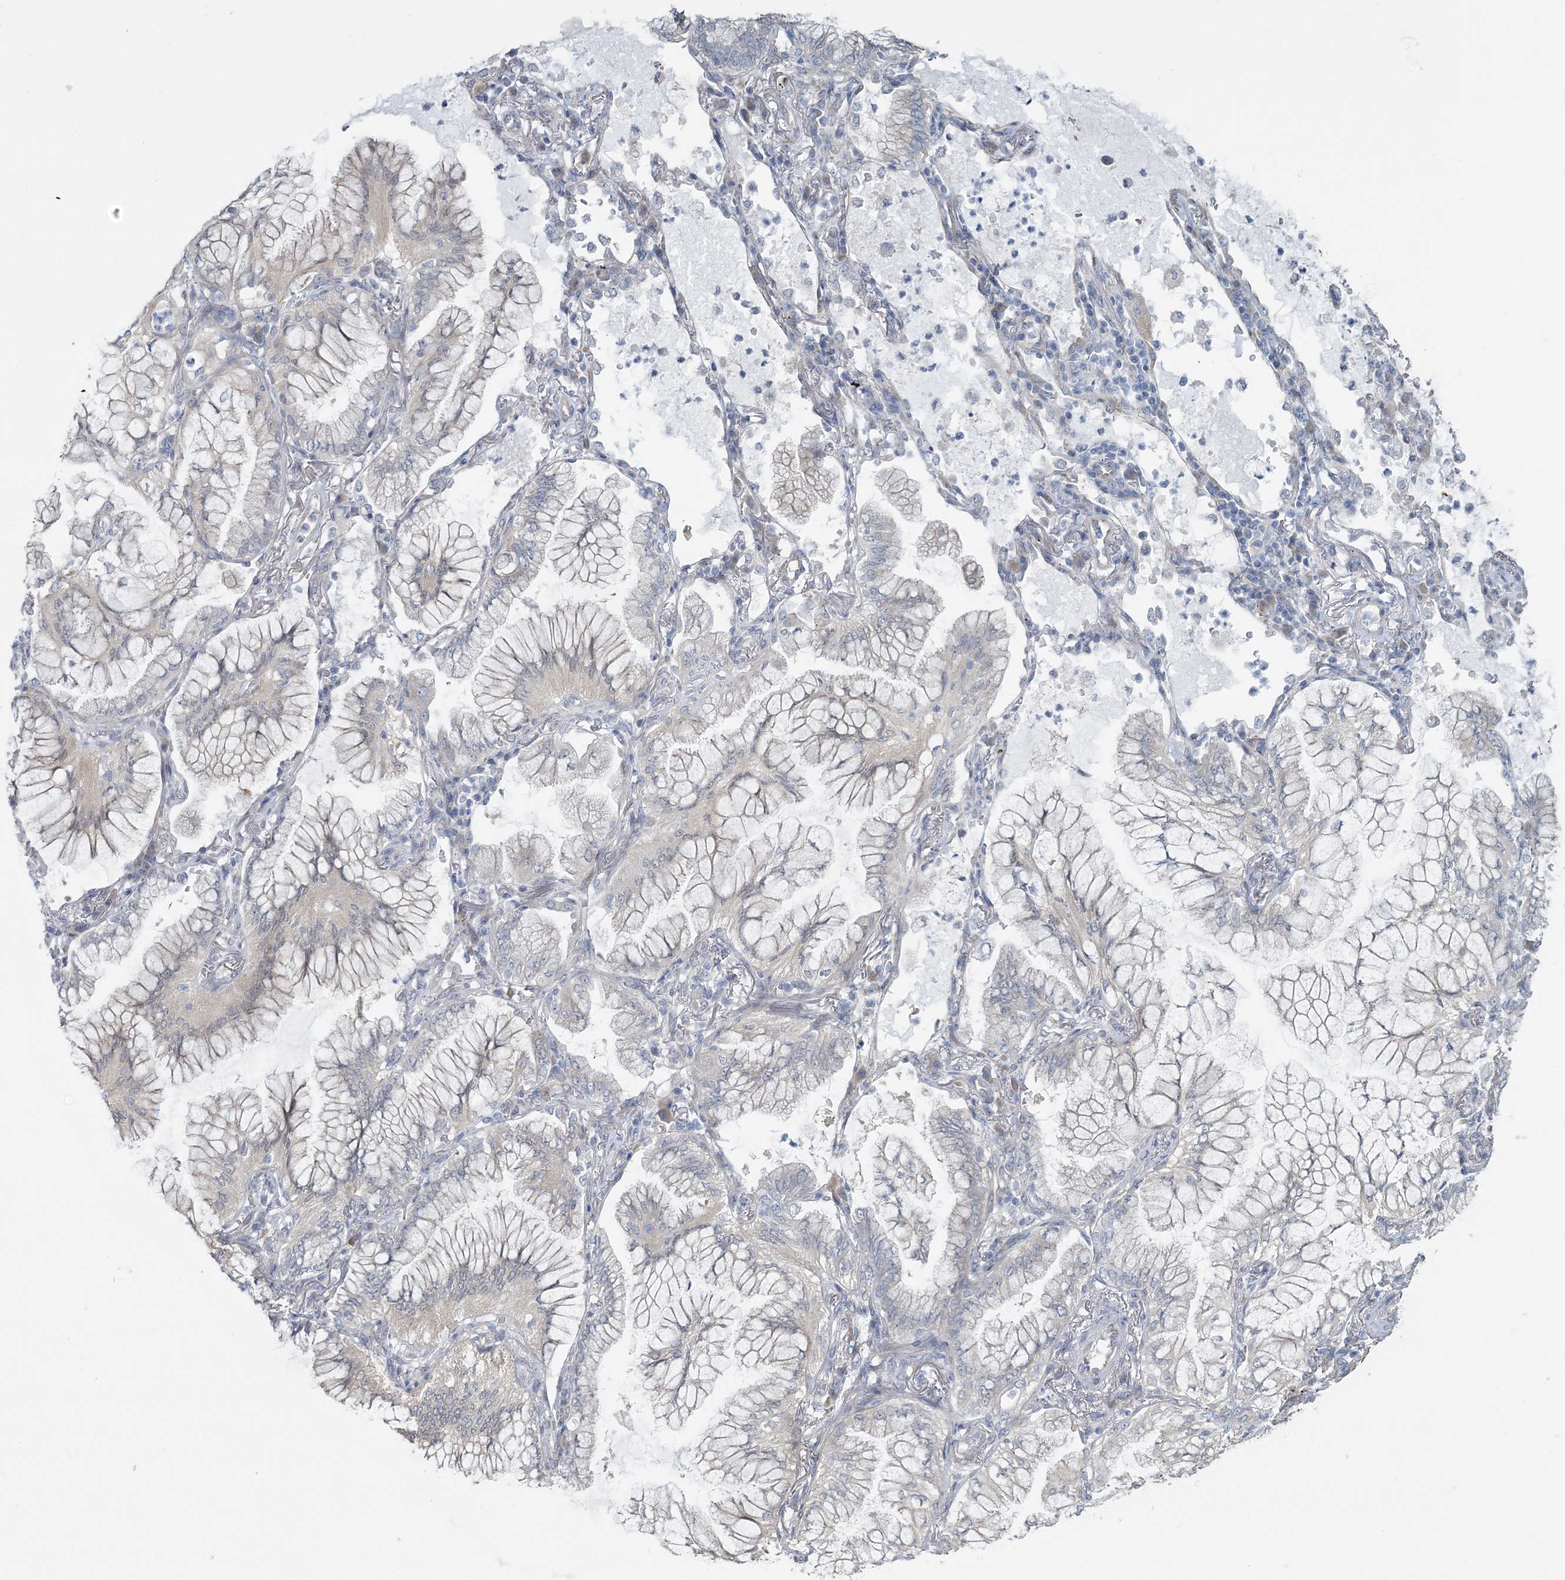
{"staining": {"intensity": "negative", "quantity": "none", "location": "none"}, "tissue": "lung cancer", "cell_type": "Tumor cells", "image_type": "cancer", "snomed": [{"axis": "morphology", "description": "Adenocarcinoma, NOS"}, {"axis": "topography", "description": "Lung"}], "caption": "Human lung adenocarcinoma stained for a protein using immunohistochemistry displays no positivity in tumor cells.", "gene": "CMBL", "patient": {"sex": "female", "age": 70}}